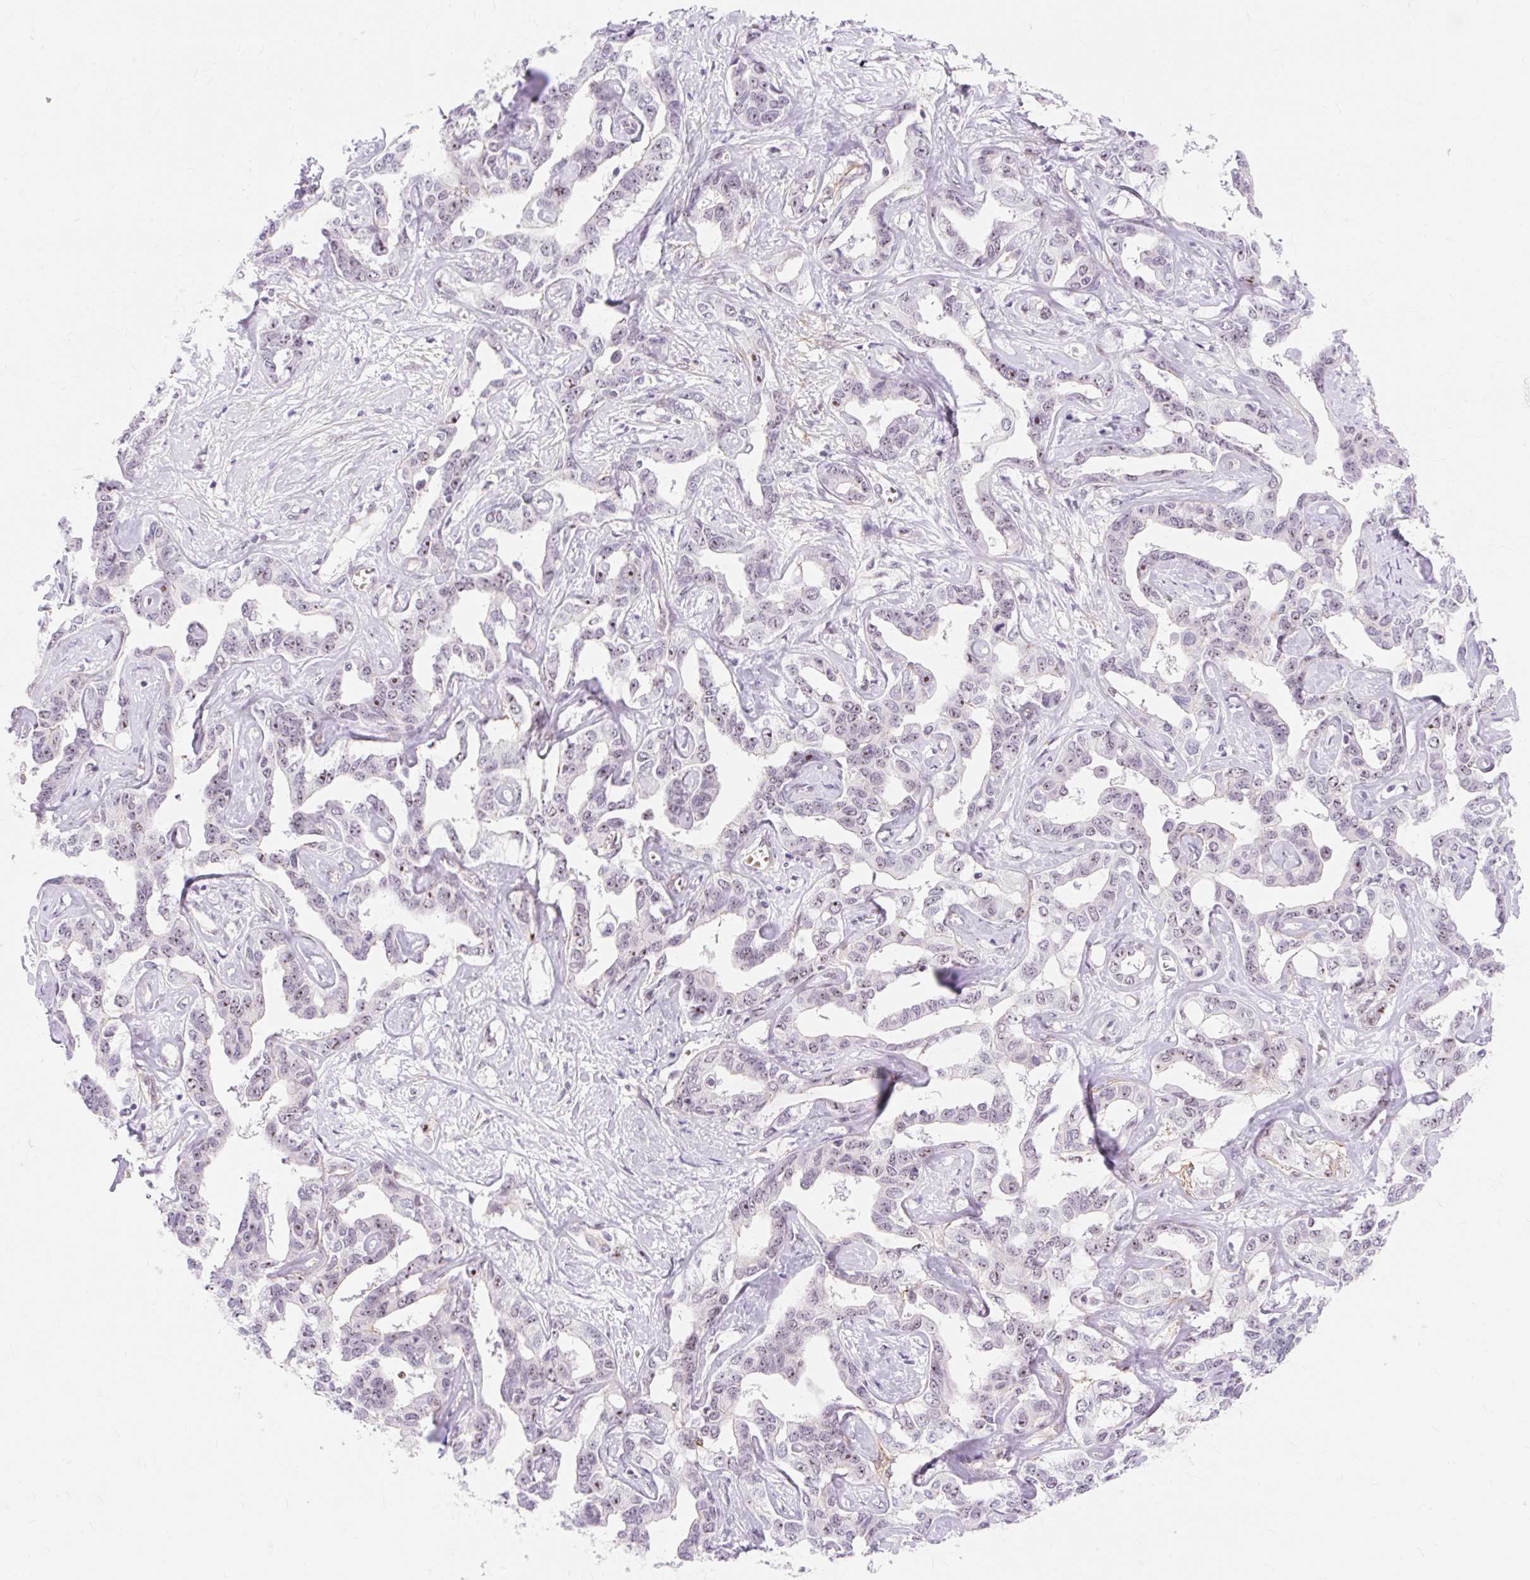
{"staining": {"intensity": "moderate", "quantity": "25%-75%", "location": "nuclear"}, "tissue": "liver cancer", "cell_type": "Tumor cells", "image_type": "cancer", "snomed": [{"axis": "morphology", "description": "Cholangiocarcinoma"}, {"axis": "topography", "description": "Liver"}], "caption": "Protein analysis of liver cancer (cholangiocarcinoma) tissue reveals moderate nuclear expression in approximately 25%-75% of tumor cells.", "gene": "OBP2A", "patient": {"sex": "male", "age": 59}}